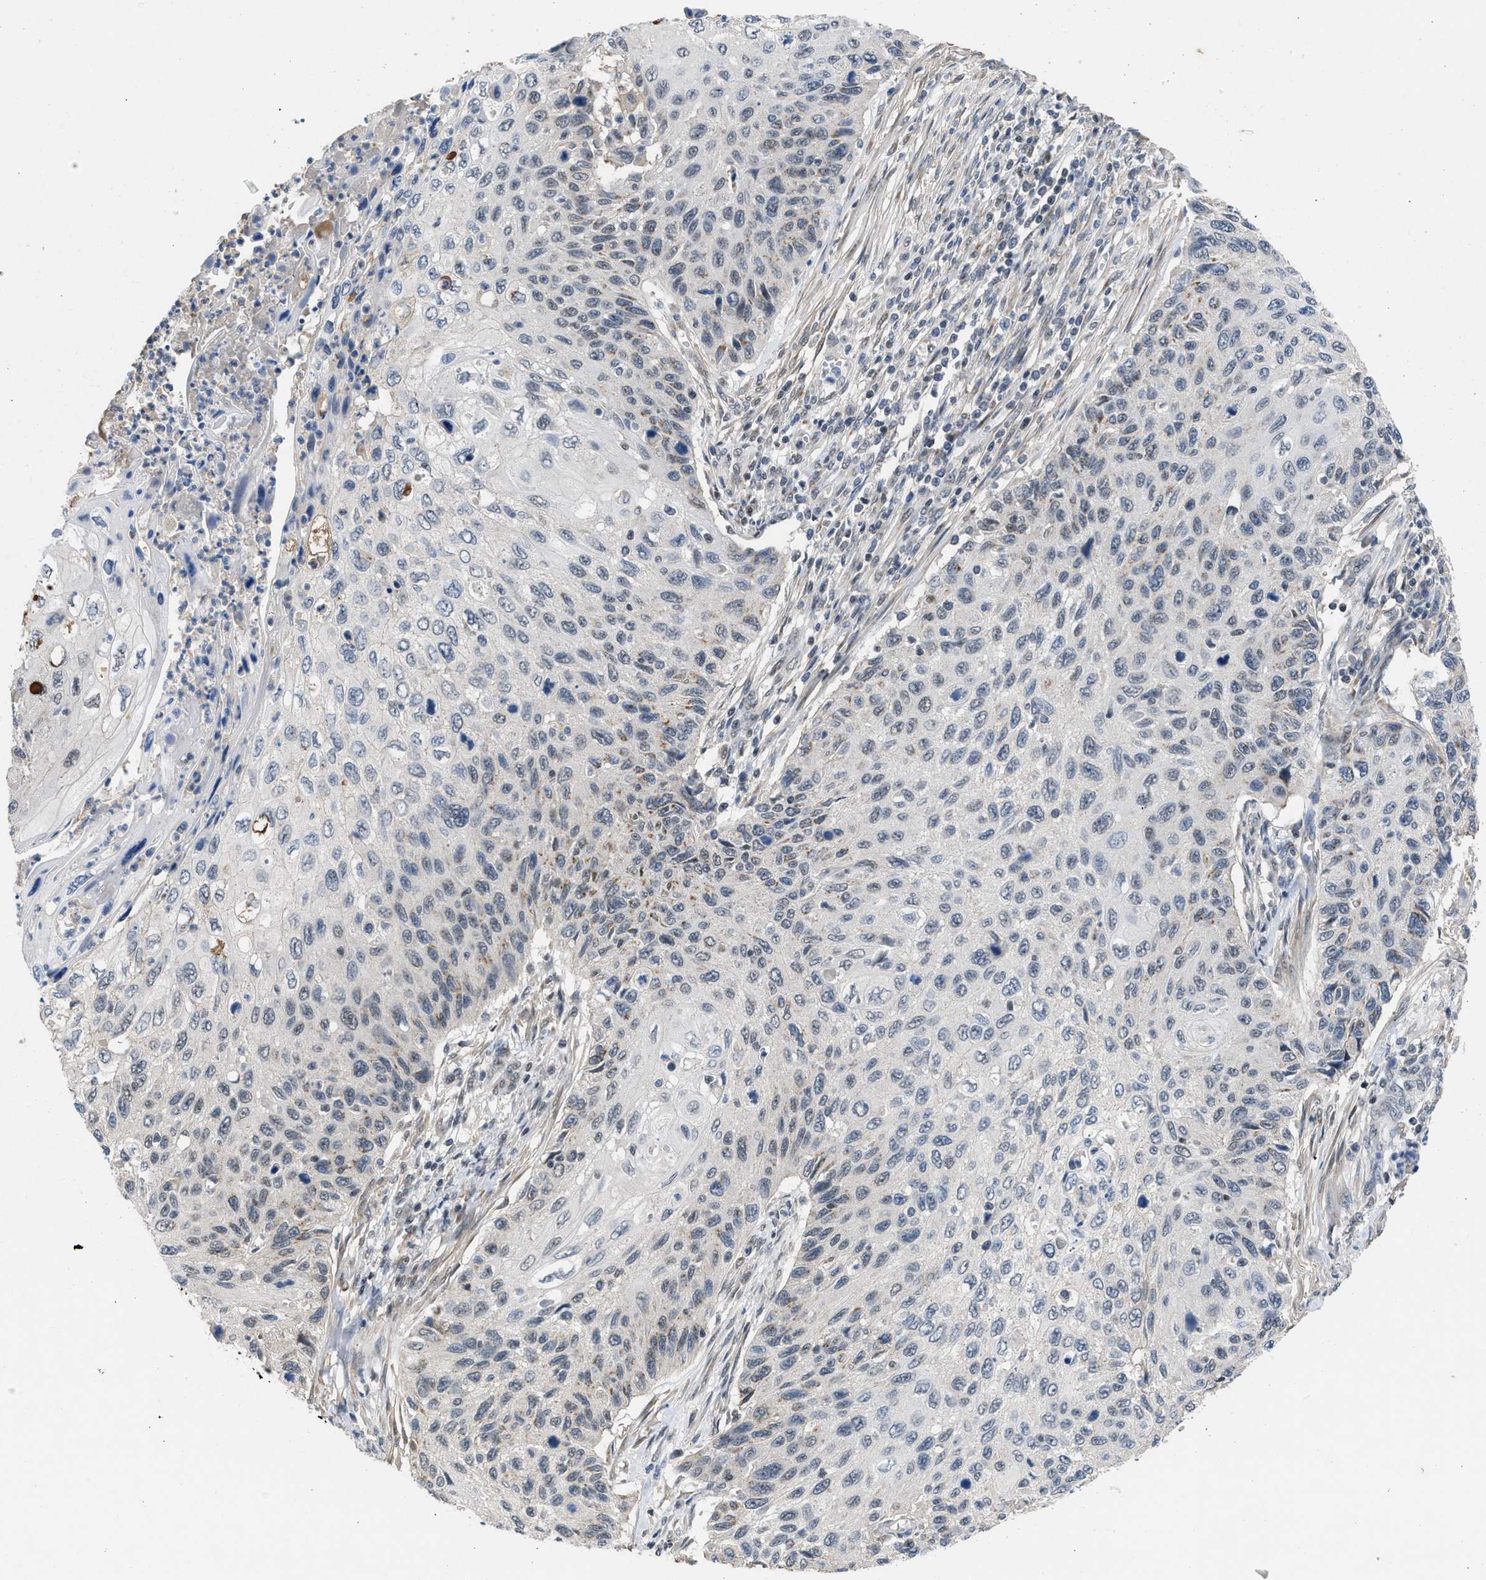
{"staining": {"intensity": "moderate", "quantity": "<25%", "location": "cytoplasmic/membranous"}, "tissue": "cervical cancer", "cell_type": "Tumor cells", "image_type": "cancer", "snomed": [{"axis": "morphology", "description": "Squamous cell carcinoma, NOS"}, {"axis": "topography", "description": "Cervix"}], "caption": "The image exhibits staining of cervical squamous cell carcinoma, revealing moderate cytoplasmic/membranous protein staining (brown color) within tumor cells.", "gene": "TERF2IP", "patient": {"sex": "female", "age": 70}}